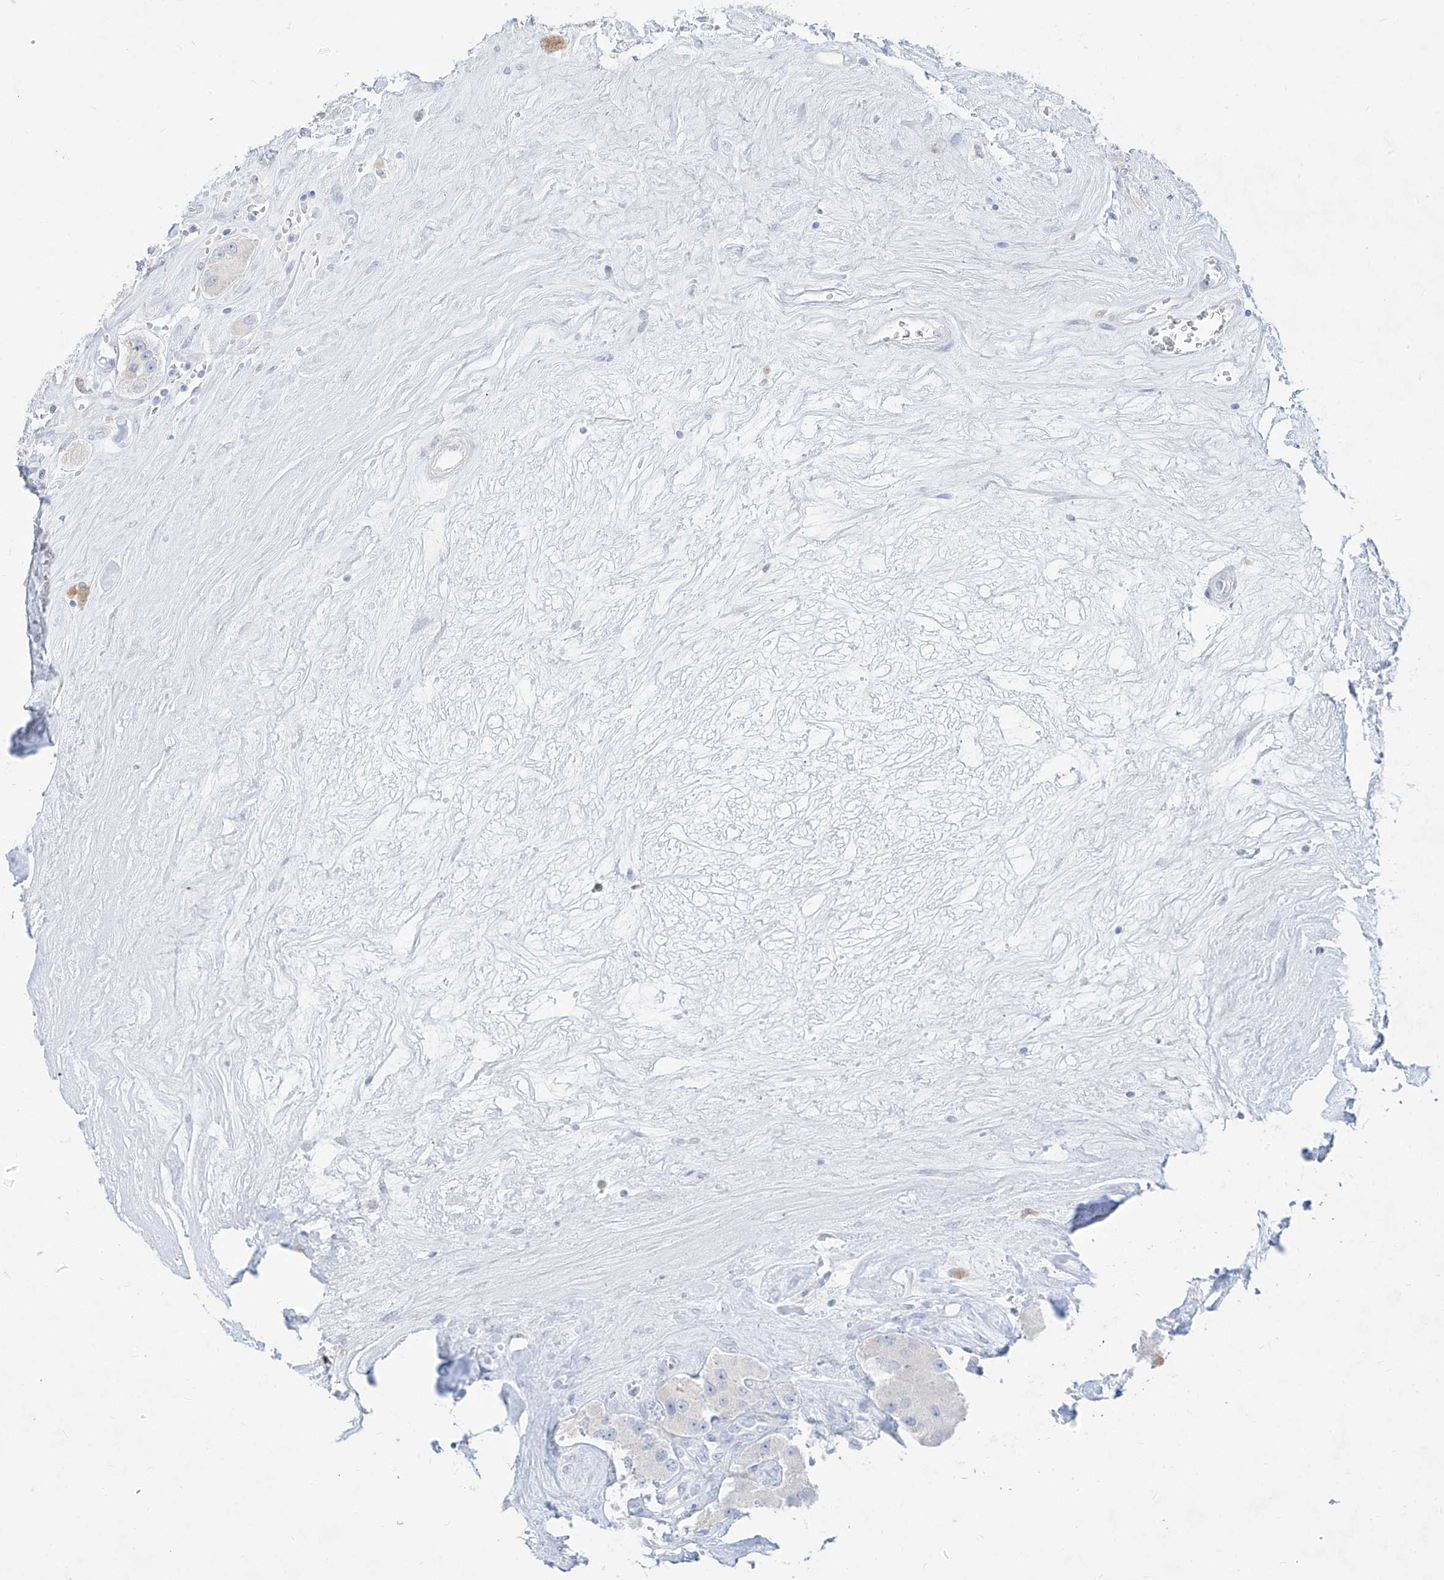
{"staining": {"intensity": "negative", "quantity": "none", "location": "none"}, "tissue": "carcinoid", "cell_type": "Tumor cells", "image_type": "cancer", "snomed": [{"axis": "morphology", "description": "Carcinoid, malignant, NOS"}, {"axis": "topography", "description": "Pancreas"}], "caption": "Carcinoid stained for a protein using immunohistochemistry reveals no positivity tumor cells.", "gene": "TGM4", "patient": {"sex": "male", "age": 41}}